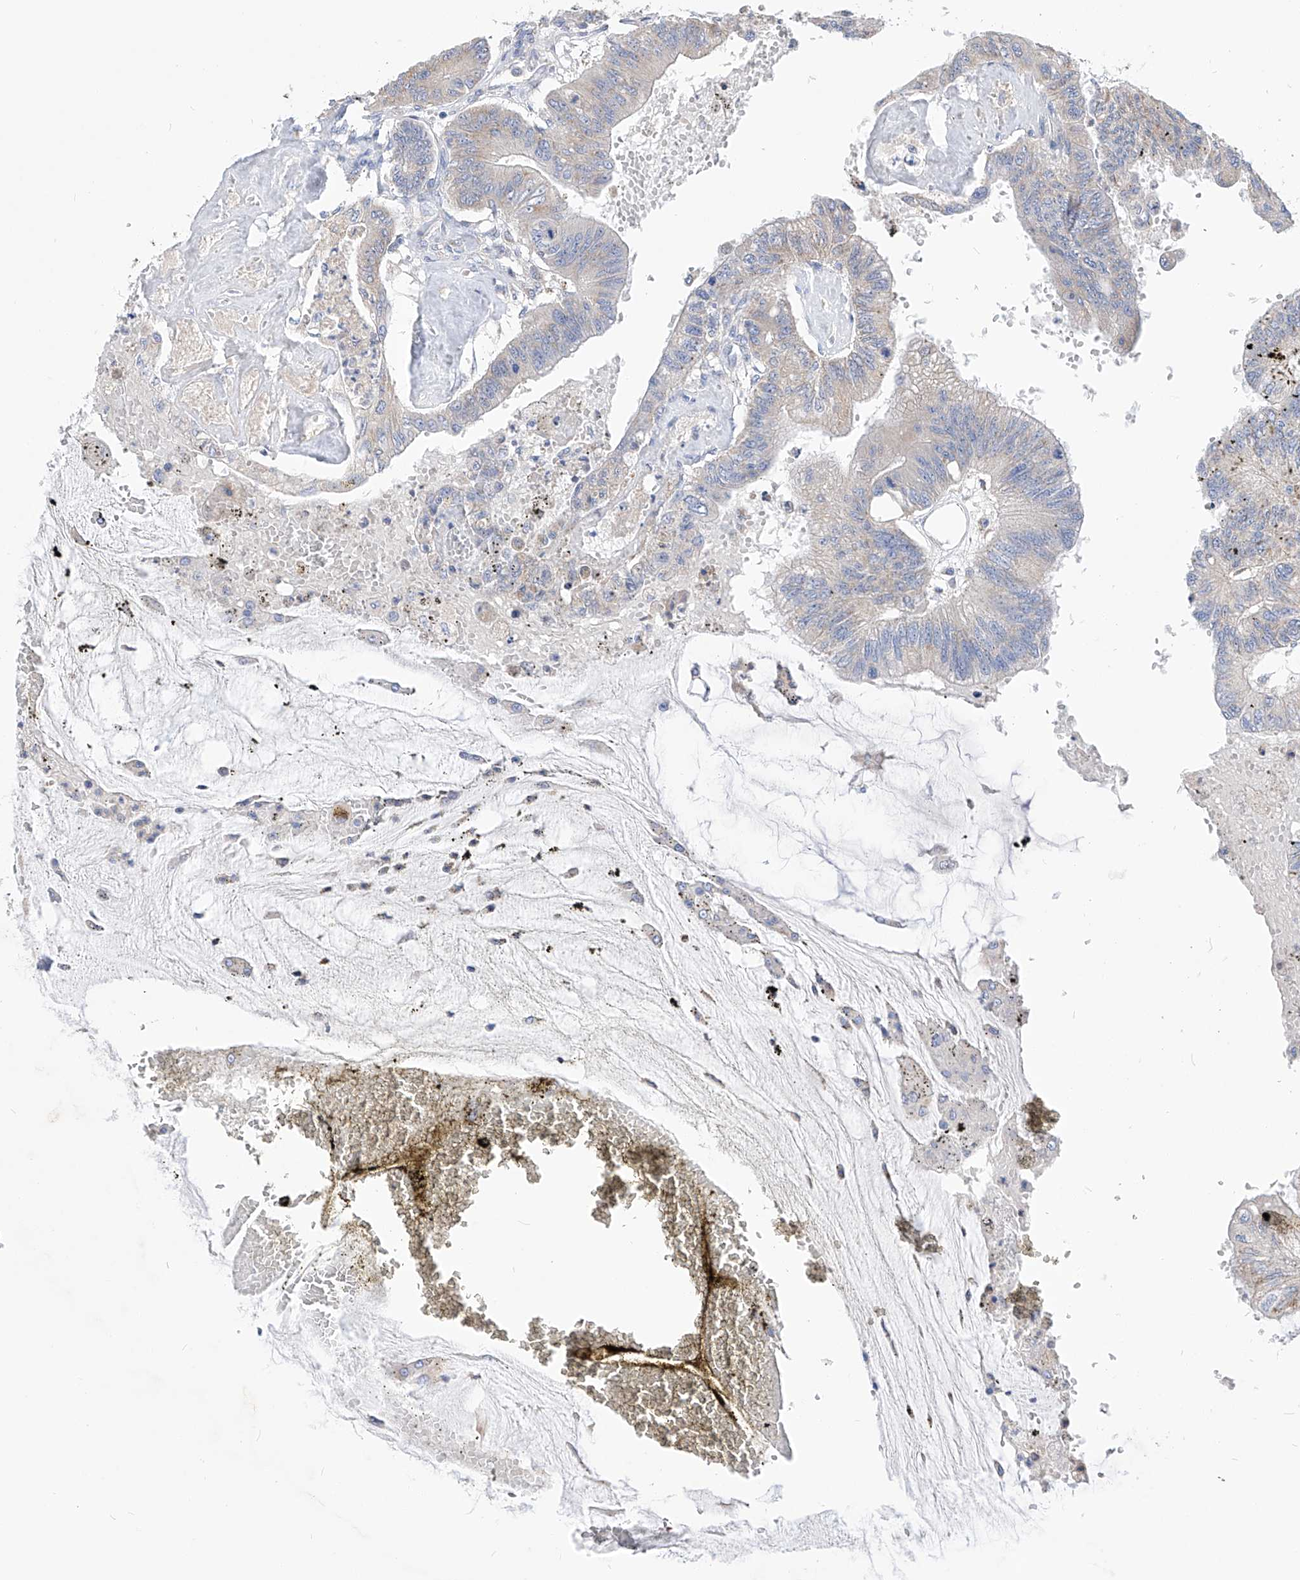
{"staining": {"intensity": "weak", "quantity": "<25%", "location": "cytoplasmic/membranous"}, "tissue": "colorectal cancer", "cell_type": "Tumor cells", "image_type": "cancer", "snomed": [{"axis": "morphology", "description": "Adenoma, NOS"}, {"axis": "morphology", "description": "Adenocarcinoma, NOS"}, {"axis": "topography", "description": "Colon"}], "caption": "An immunohistochemistry (IHC) photomicrograph of colorectal cancer (adenoma) is shown. There is no staining in tumor cells of colorectal cancer (adenoma).", "gene": "UFL1", "patient": {"sex": "male", "age": 79}}